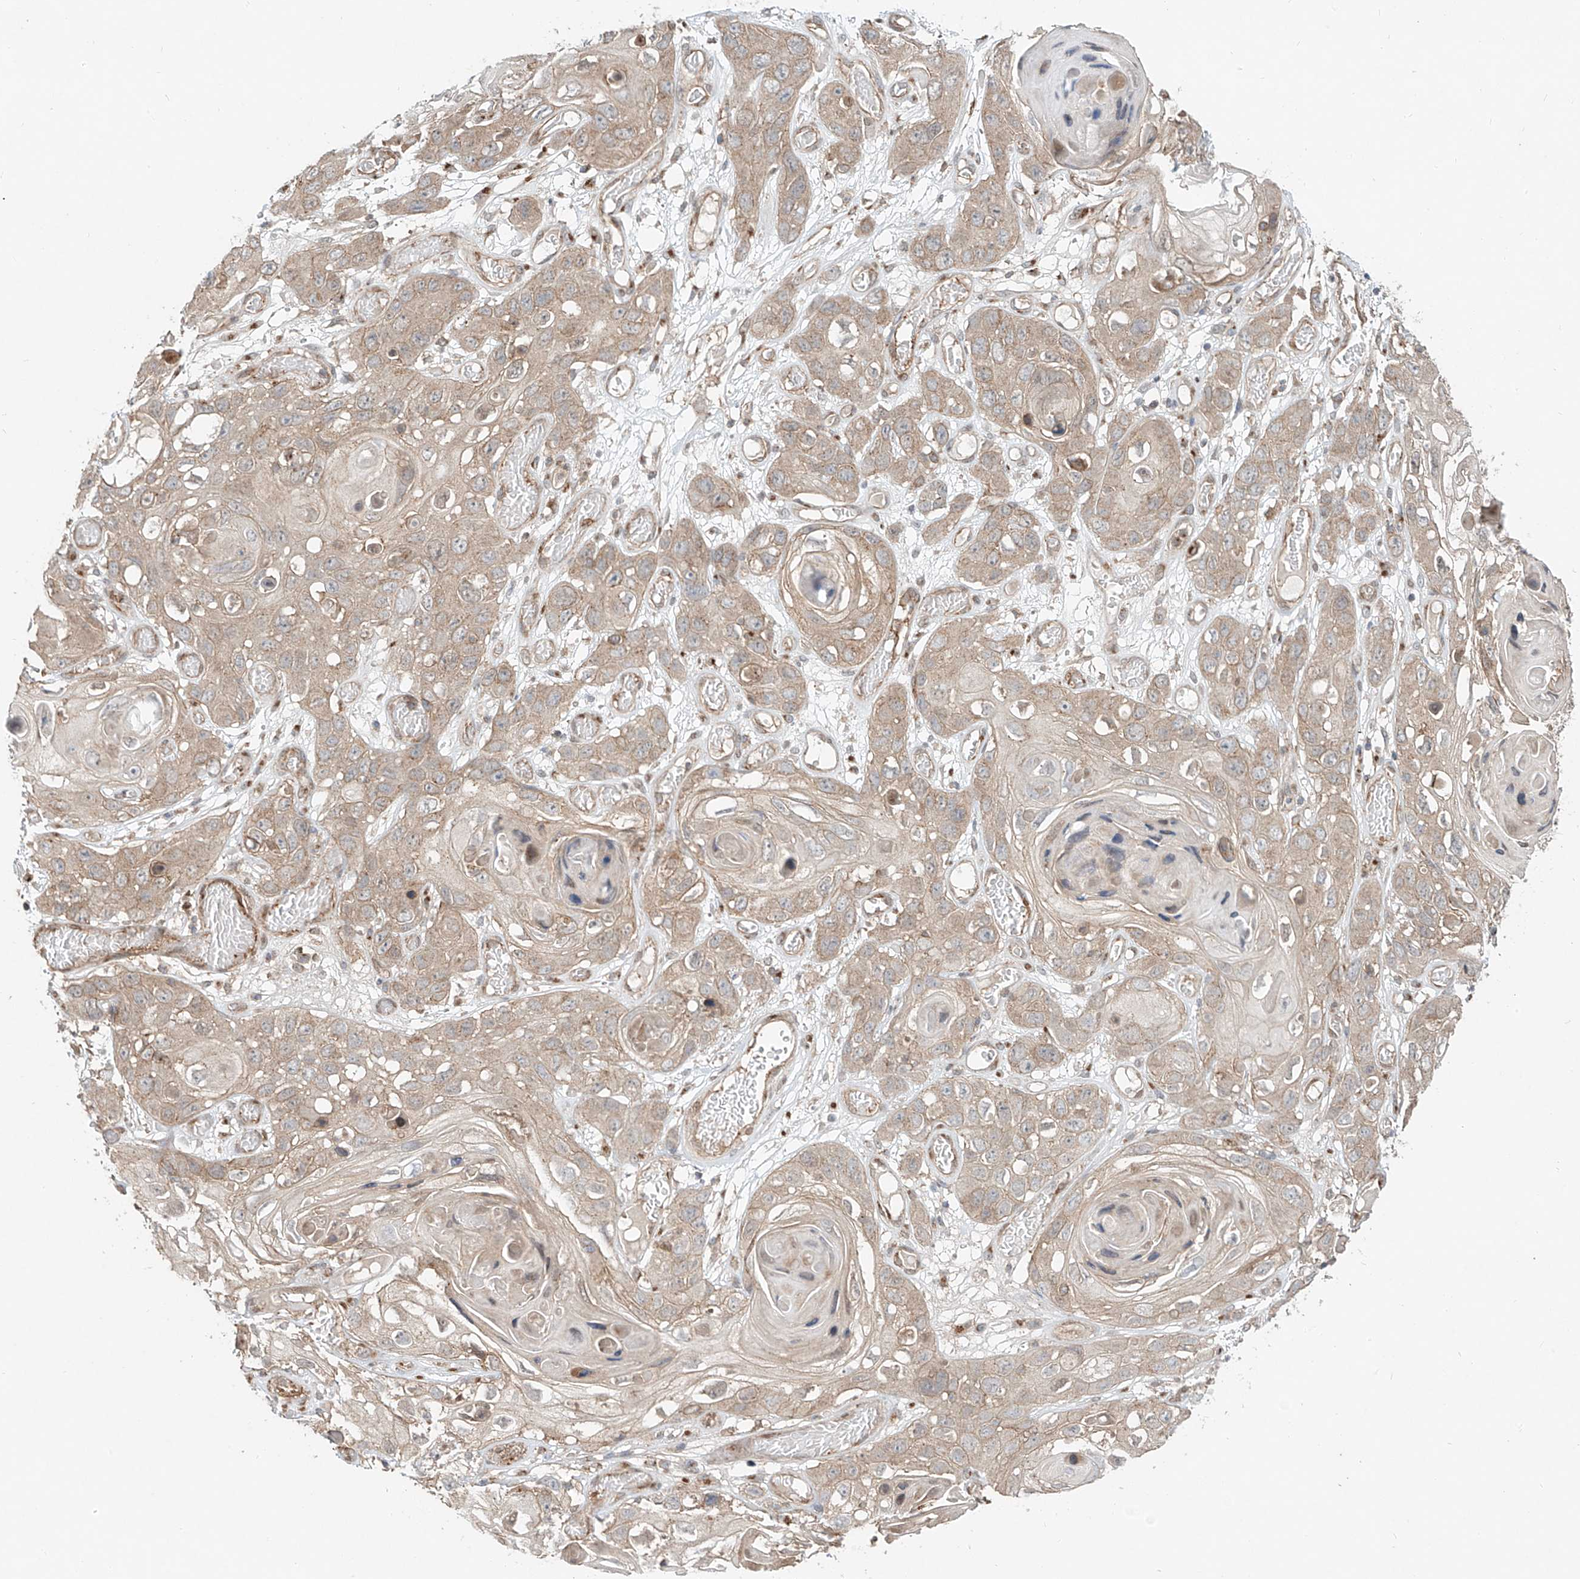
{"staining": {"intensity": "weak", "quantity": ">75%", "location": "cytoplasmic/membranous"}, "tissue": "skin cancer", "cell_type": "Tumor cells", "image_type": "cancer", "snomed": [{"axis": "morphology", "description": "Squamous cell carcinoma, NOS"}, {"axis": "topography", "description": "Skin"}], "caption": "Immunohistochemistry histopathology image of skin cancer stained for a protein (brown), which demonstrates low levels of weak cytoplasmic/membranous staining in about >75% of tumor cells.", "gene": "CUX1", "patient": {"sex": "male", "age": 55}}